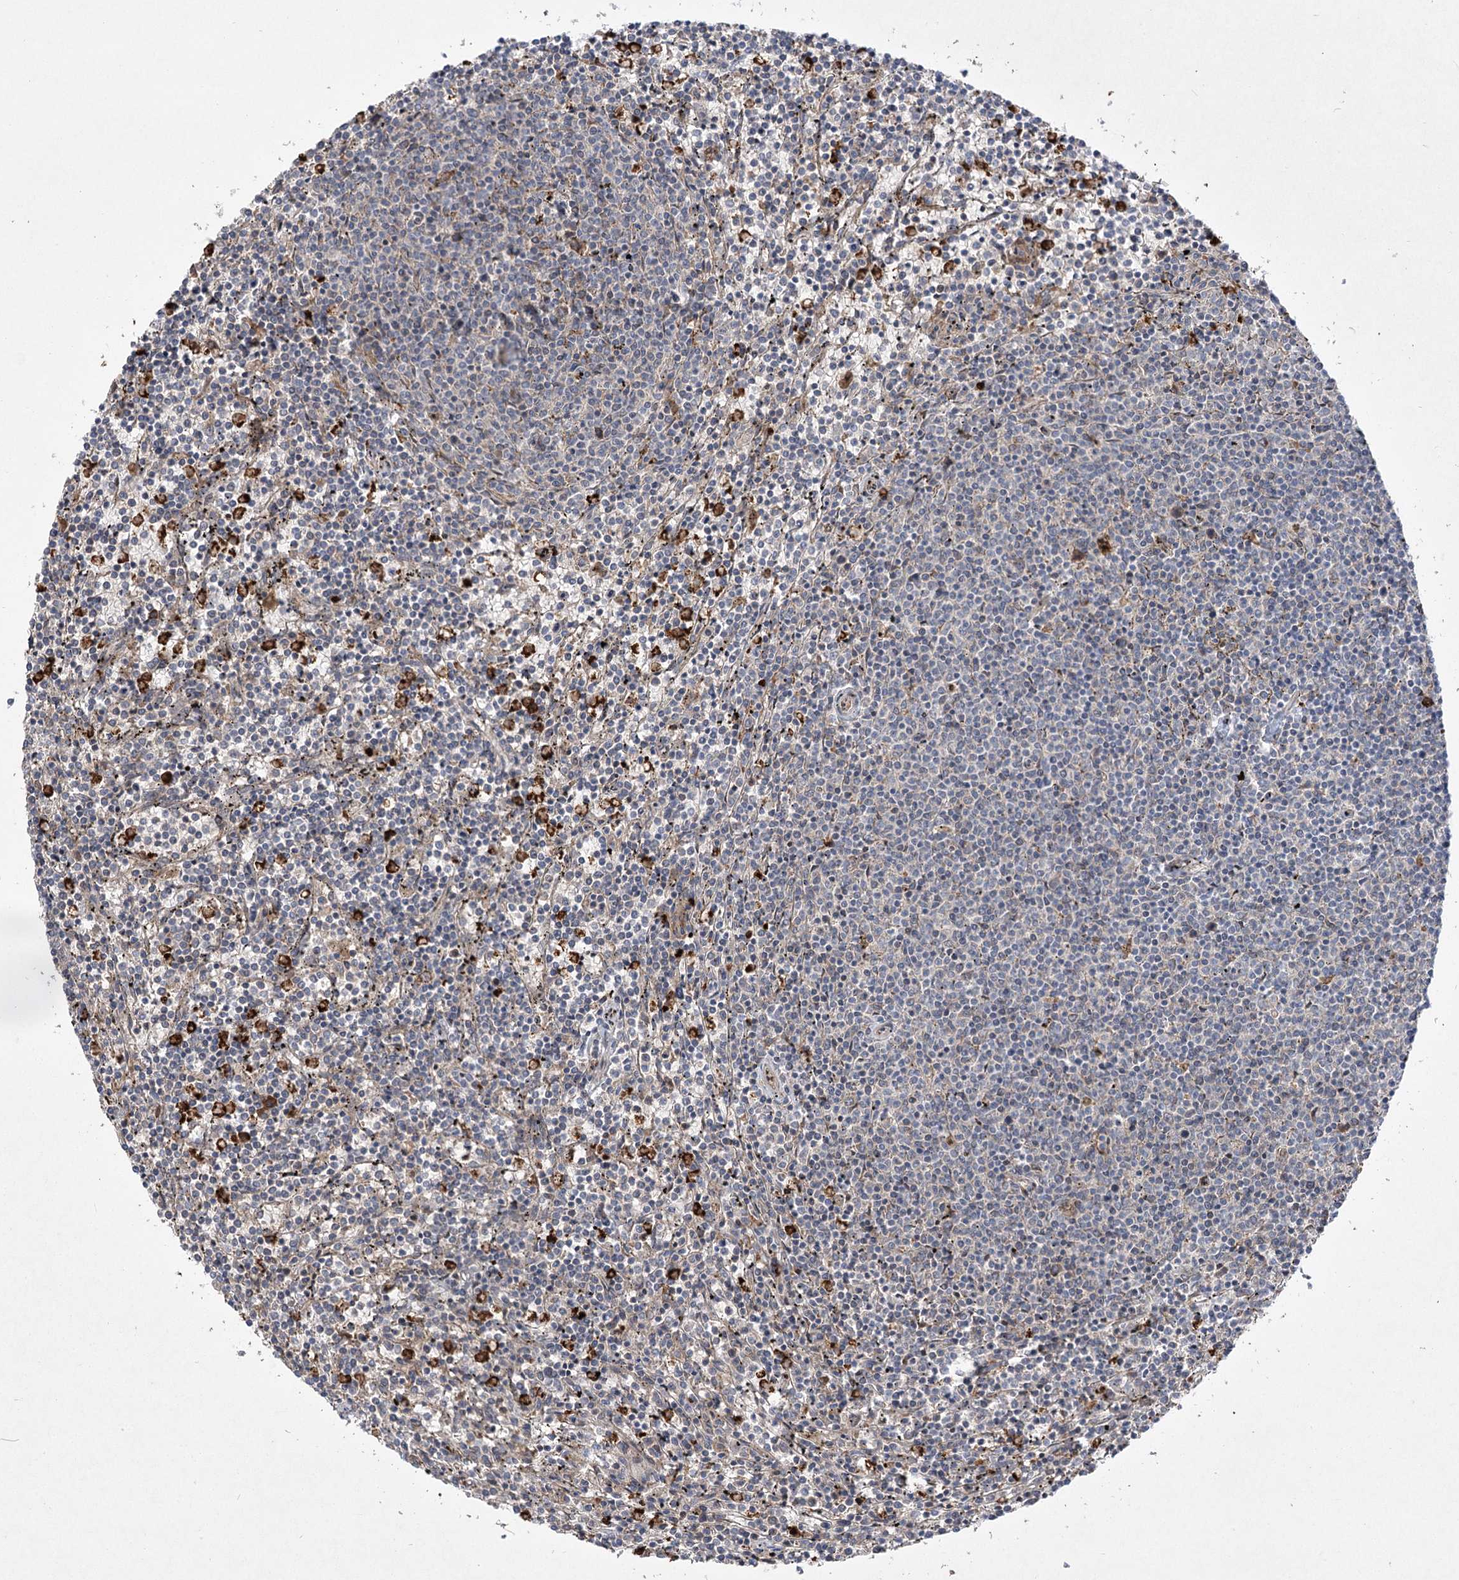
{"staining": {"intensity": "negative", "quantity": "none", "location": "none"}, "tissue": "lymphoma", "cell_type": "Tumor cells", "image_type": "cancer", "snomed": [{"axis": "morphology", "description": "Malignant lymphoma, non-Hodgkin's type, Low grade"}, {"axis": "topography", "description": "Spleen"}], "caption": "Lymphoma was stained to show a protein in brown. There is no significant positivity in tumor cells.", "gene": "PLEKHA5", "patient": {"sex": "female", "age": 50}}